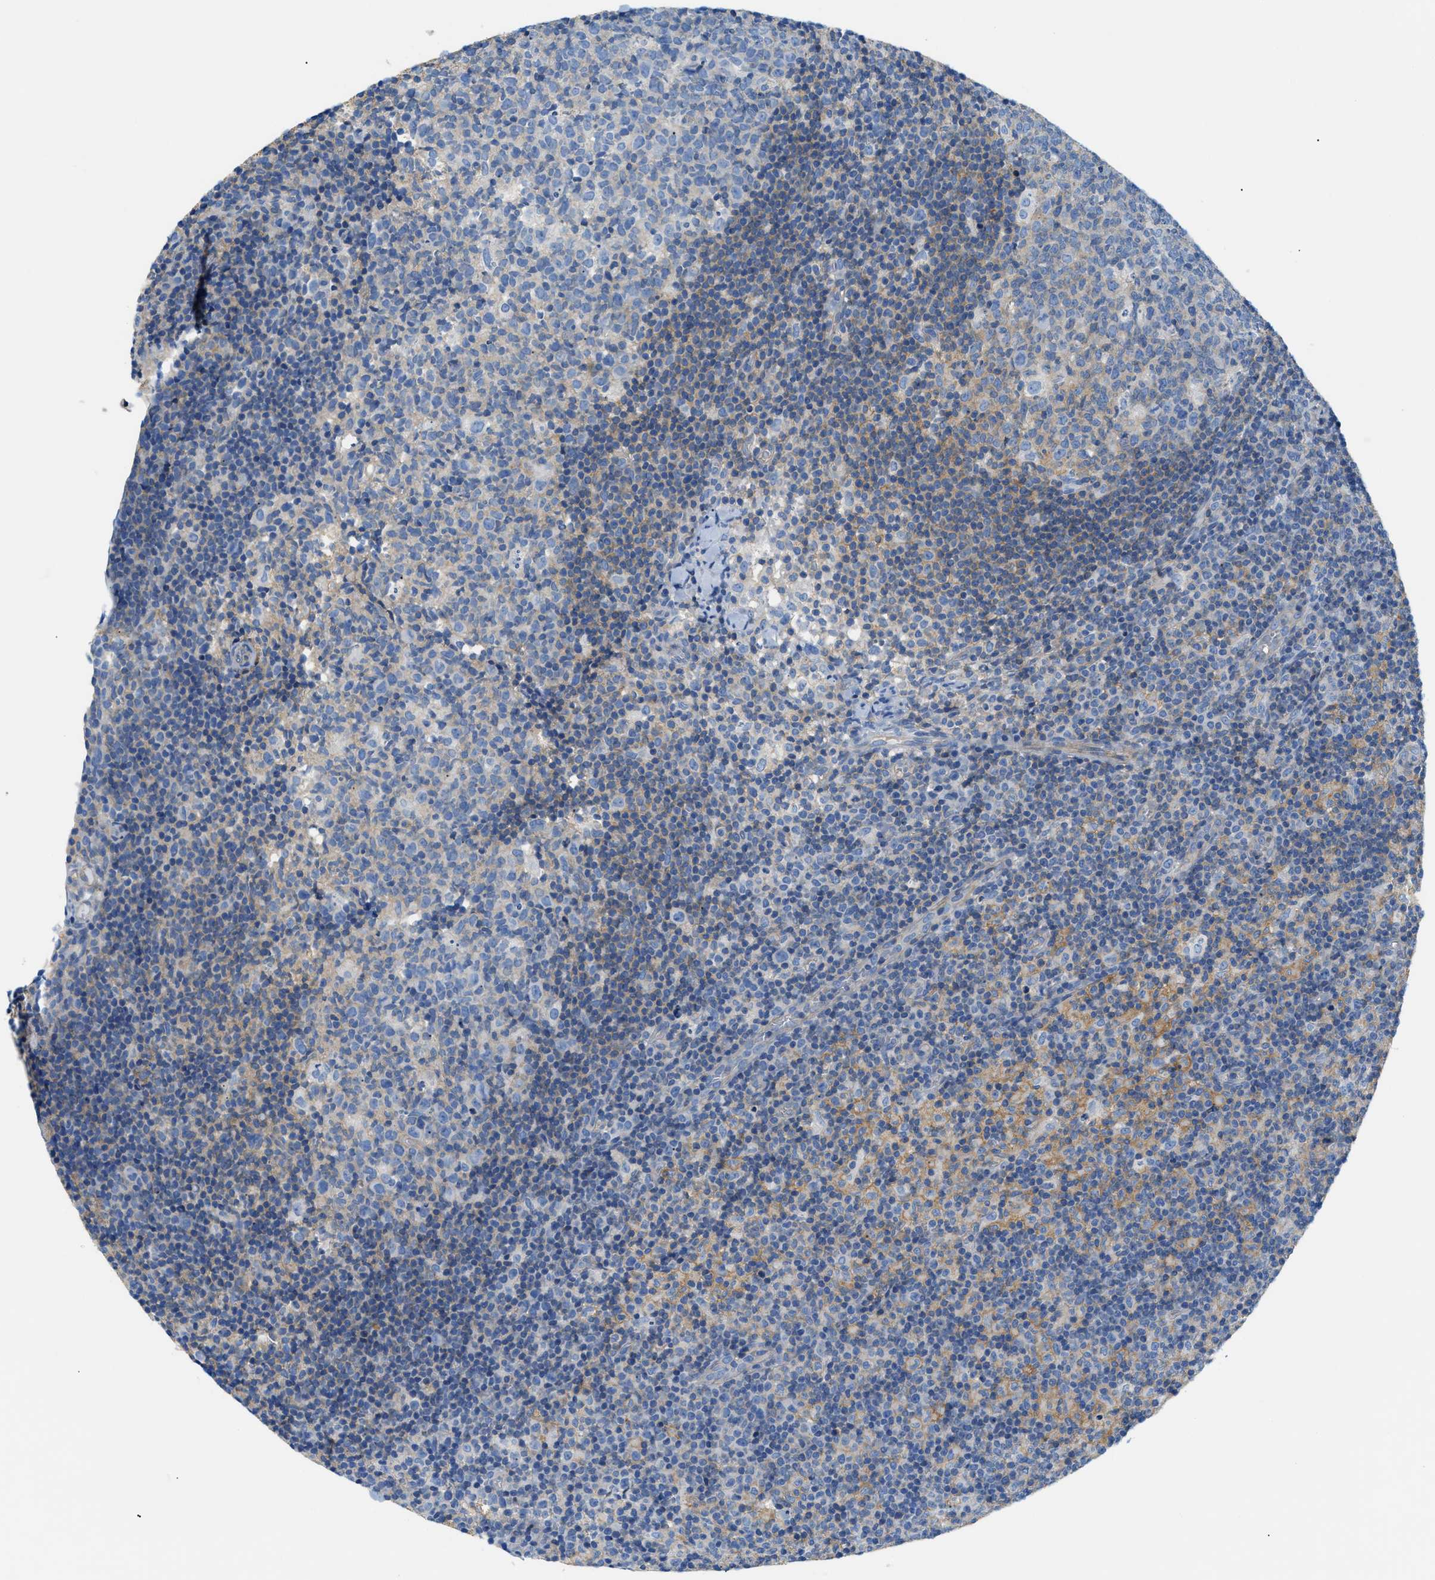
{"staining": {"intensity": "negative", "quantity": "none", "location": "none"}, "tissue": "lymph node", "cell_type": "Germinal center cells", "image_type": "normal", "snomed": [{"axis": "morphology", "description": "Normal tissue, NOS"}, {"axis": "morphology", "description": "Inflammation, NOS"}, {"axis": "topography", "description": "Lymph node"}], "caption": "DAB immunohistochemical staining of benign human lymph node reveals no significant expression in germinal center cells.", "gene": "ORAI1", "patient": {"sex": "male", "age": 55}}